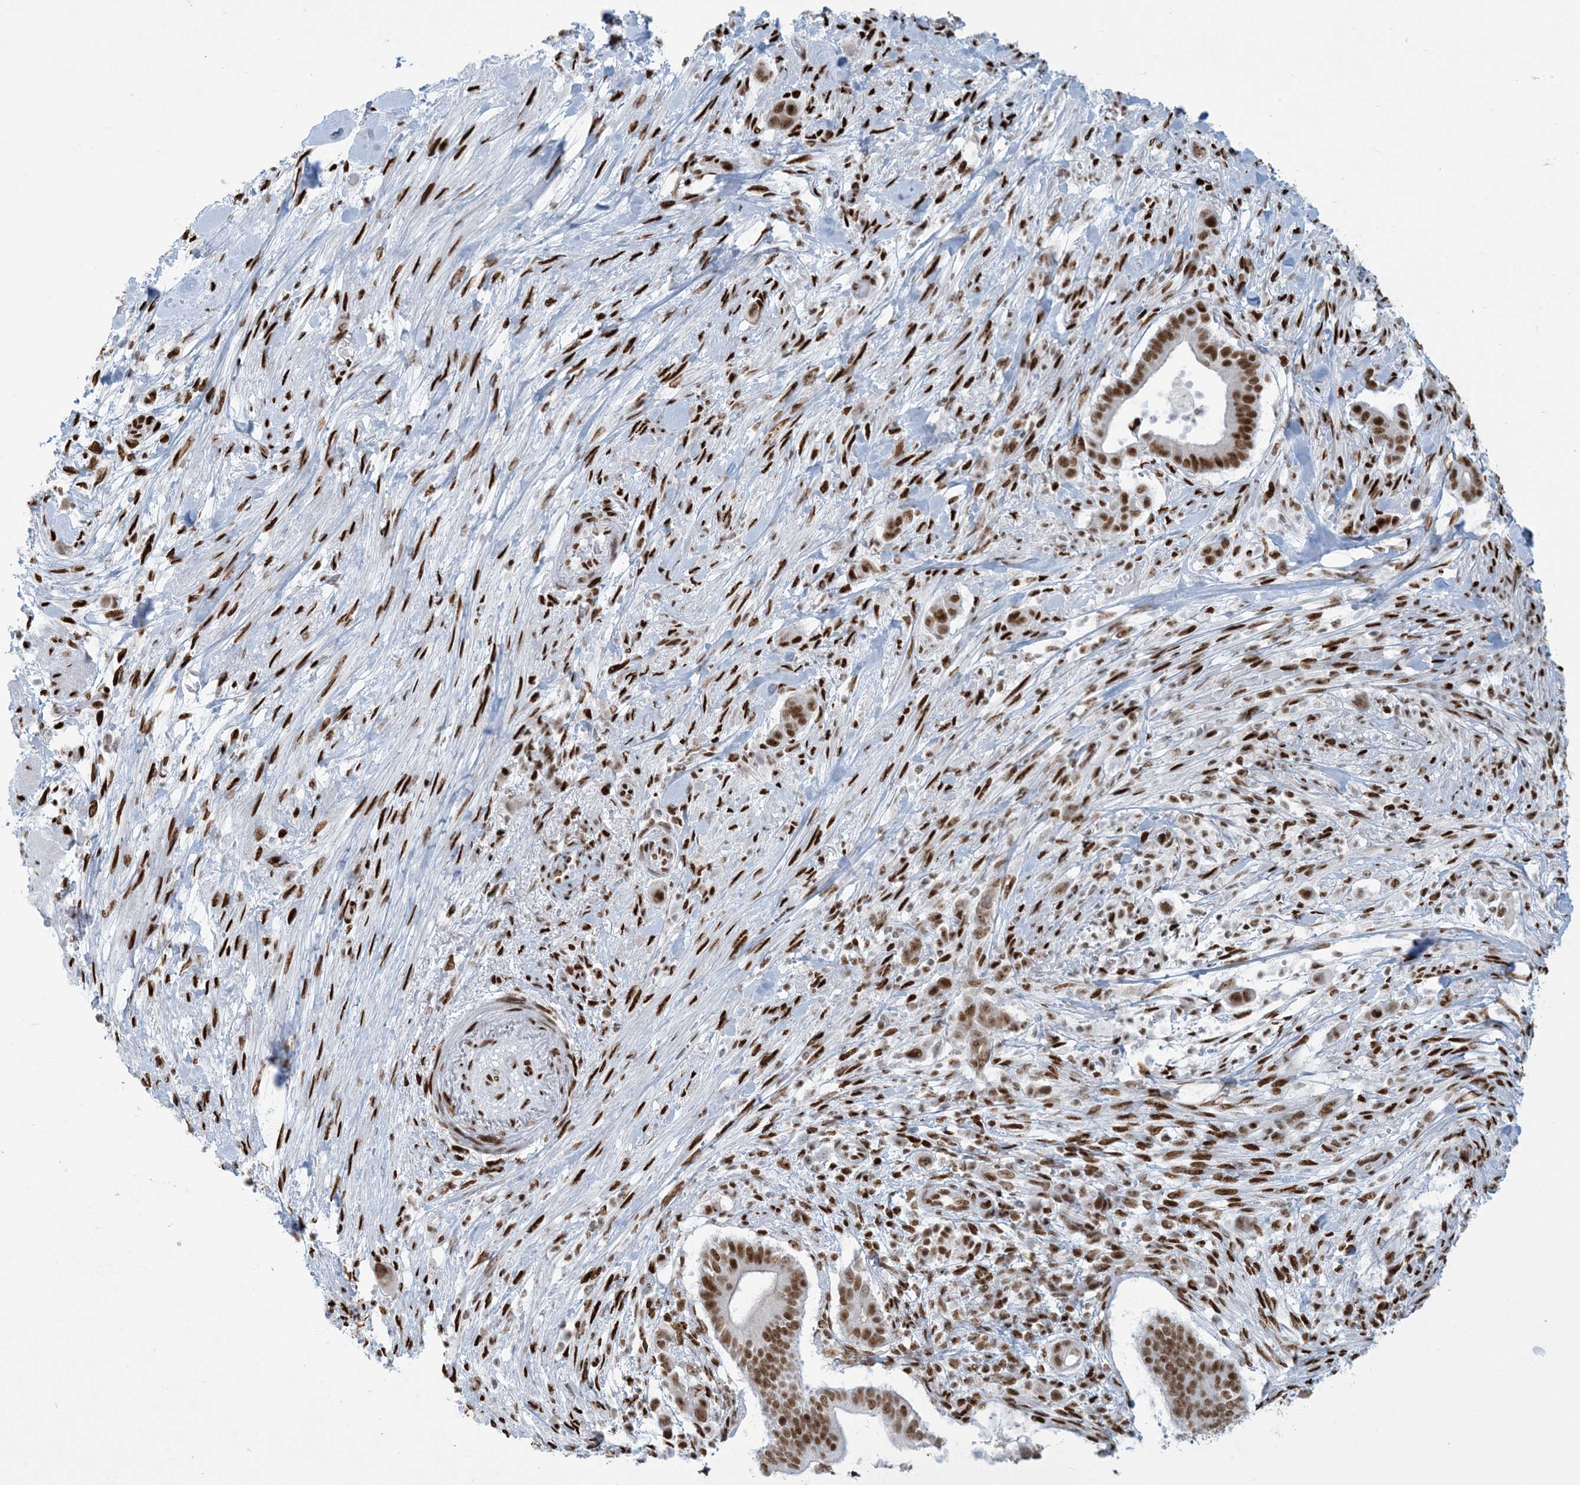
{"staining": {"intensity": "strong", "quantity": ">75%", "location": "nuclear"}, "tissue": "pancreatic cancer", "cell_type": "Tumor cells", "image_type": "cancer", "snomed": [{"axis": "morphology", "description": "Adenocarcinoma, NOS"}, {"axis": "topography", "description": "Pancreas"}], "caption": "This image exhibits immunohistochemistry (IHC) staining of human pancreatic cancer, with high strong nuclear staining in about >75% of tumor cells.", "gene": "STAG1", "patient": {"sex": "male", "age": 68}}